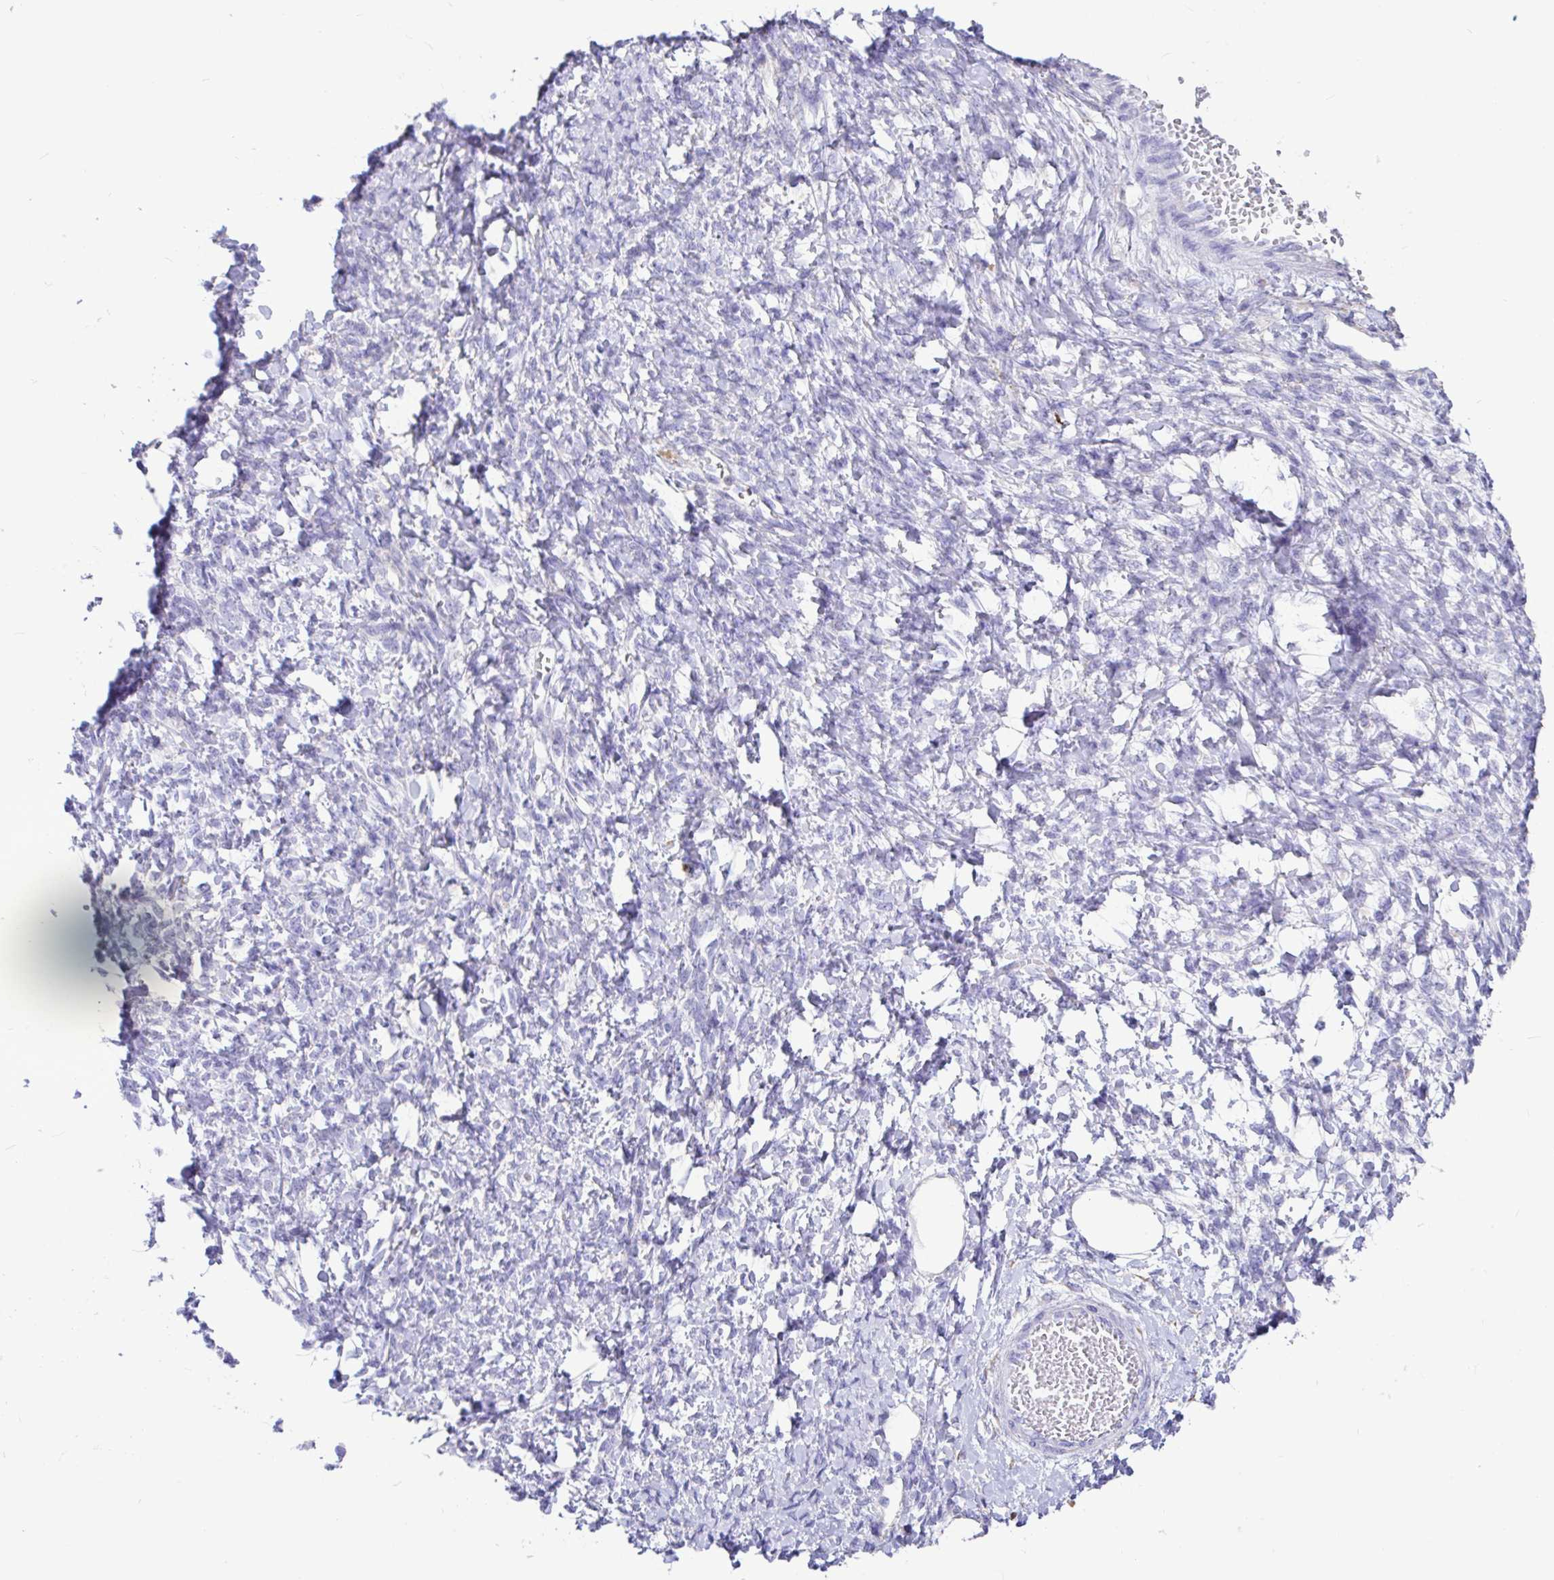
{"staining": {"intensity": "negative", "quantity": "none", "location": "none"}, "tissue": "ovarian cancer", "cell_type": "Tumor cells", "image_type": "cancer", "snomed": [{"axis": "morphology", "description": "Cystadenocarcinoma, serous, NOS"}, {"axis": "topography", "description": "Ovary"}], "caption": "A photomicrograph of ovarian cancer (serous cystadenocarcinoma) stained for a protein exhibits no brown staining in tumor cells.", "gene": "CCDC62", "patient": {"sex": "female", "age": 53}}